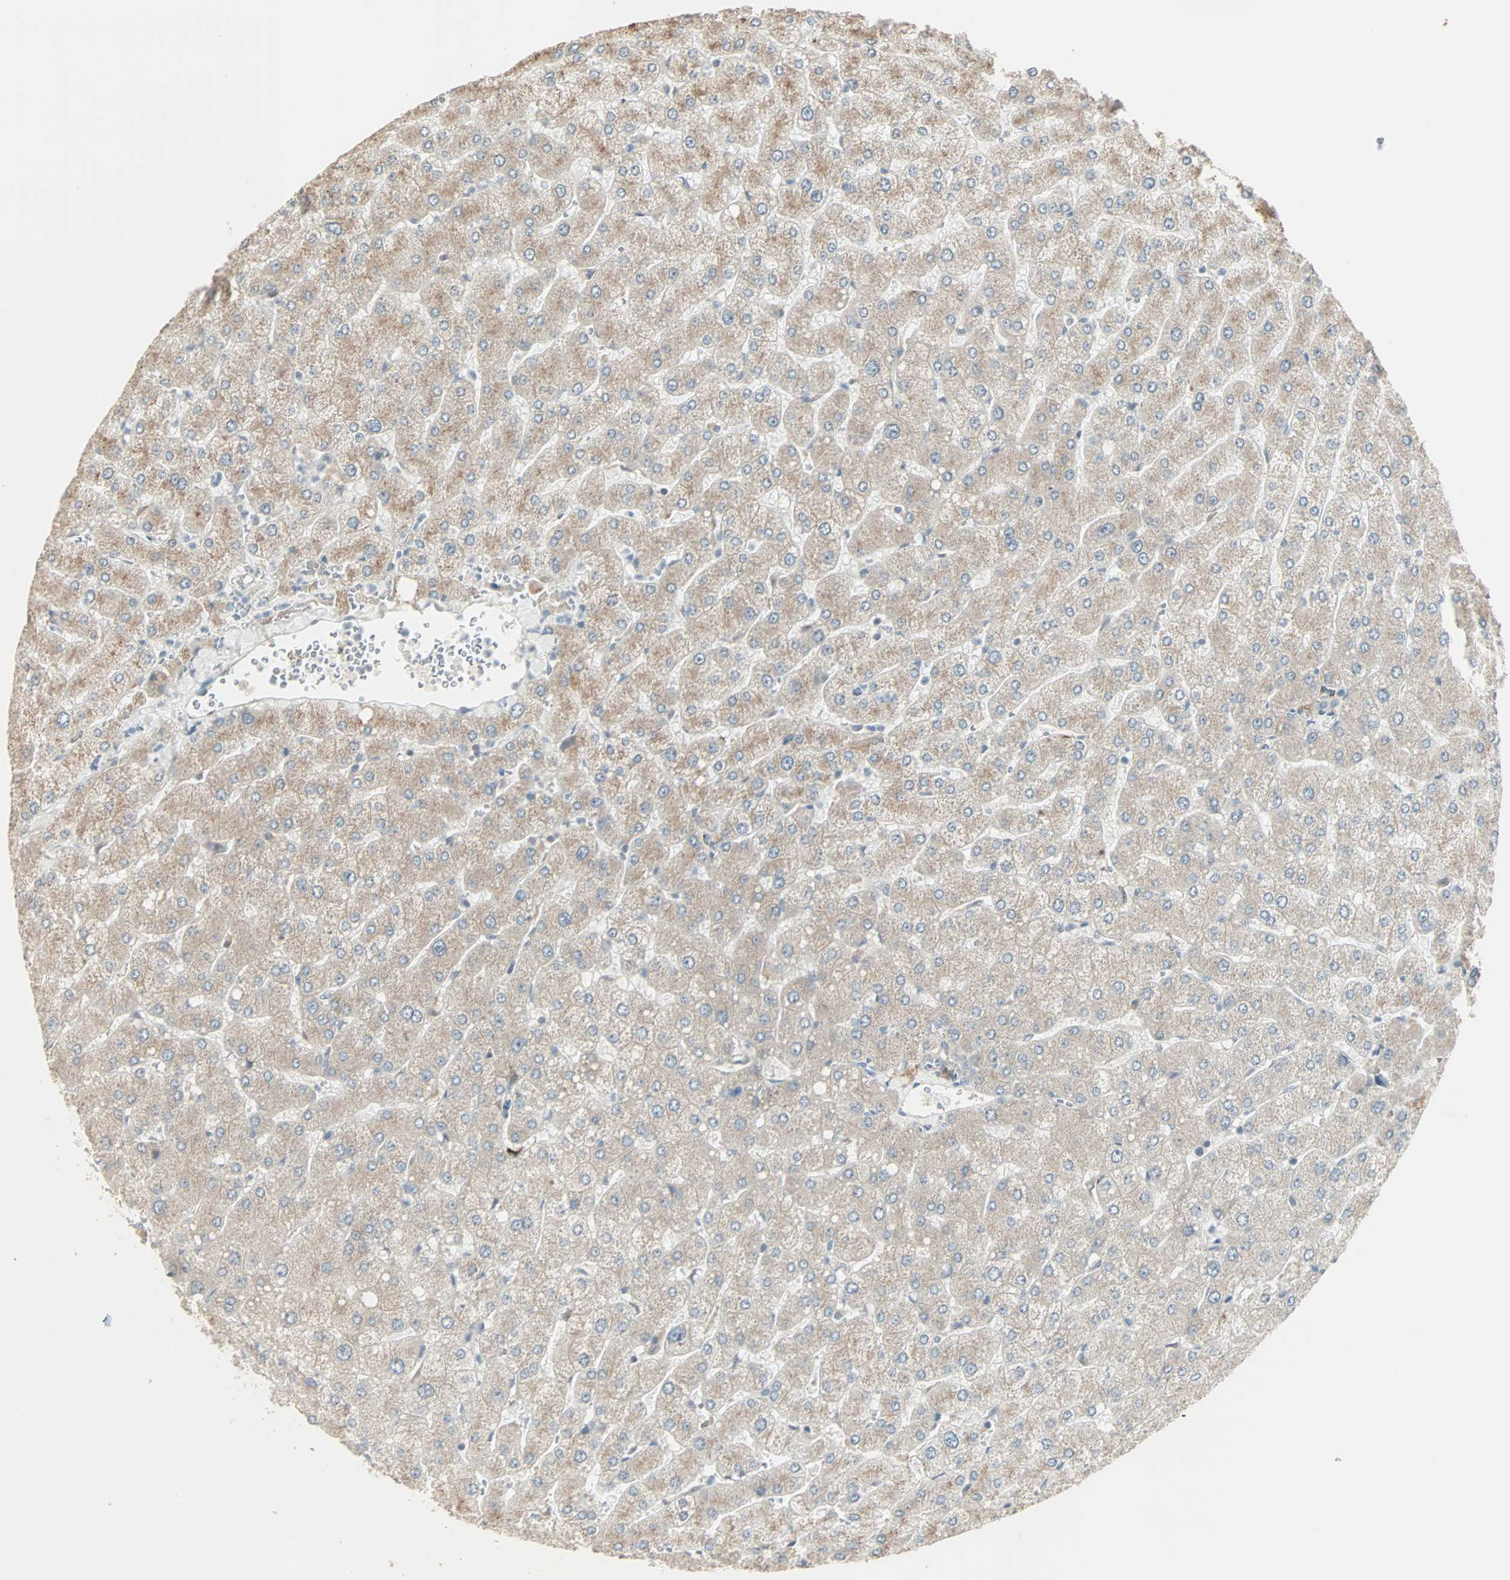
{"staining": {"intensity": "weak", "quantity": ">75%", "location": "cytoplasmic/membranous"}, "tissue": "liver", "cell_type": "Cholangiocytes", "image_type": "normal", "snomed": [{"axis": "morphology", "description": "Normal tissue, NOS"}, {"axis": "topography", "description": "Liver"}], "caption": "Immunohistochemistry image of benign liver: liver stained using IHC displays low levels of weak protein expression localized specifically in the cytoplasmic/membranous of cholangiocytes, appearing as a cytoplasmic/membranous brown color.", "gene": "KDM4A", "patient": {"sex": "male", "age": 55}}